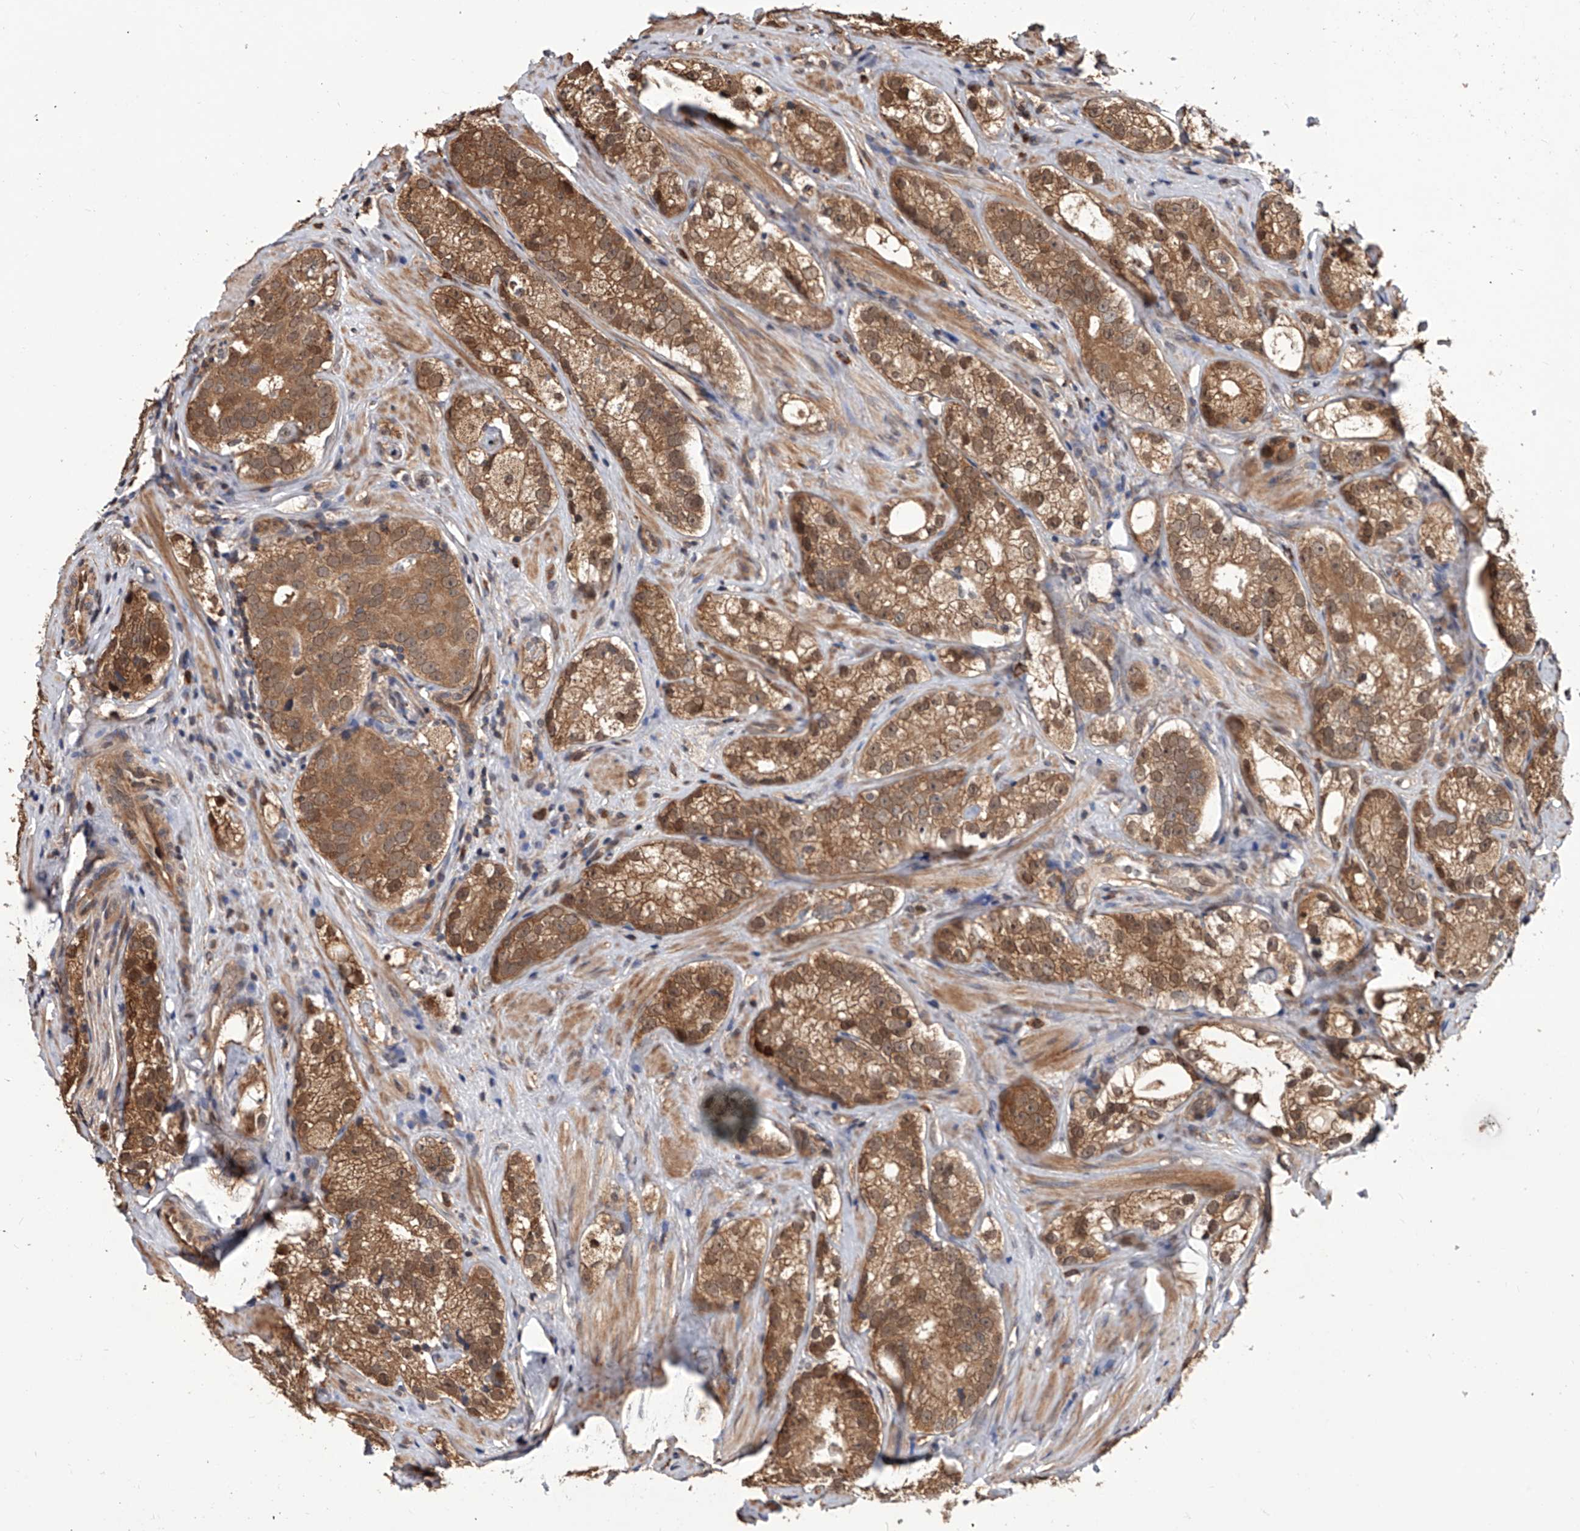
{"staining": {"intensity": "moderate", "quantity": ">75%", "location": "cytoplasmic/membranous,nuclear"}, "tissue": "prostate cancer", "cell_type": "Tumor cells", "image_type": "cancer", "snomed": [{"axis": "morphology", "description": "Adenocarcinoma, High grade"}, {"axis": "topography", "description": "Prostate"}], "caption": "The immunohistochemical stain labels moderate cytoplasmic/membranous and nuclear staining in tumor cells of prostate high-grade adenocarcinoma tissue.", "gene": "GMDS", "patient": {"sex": "male", "age": 56}}